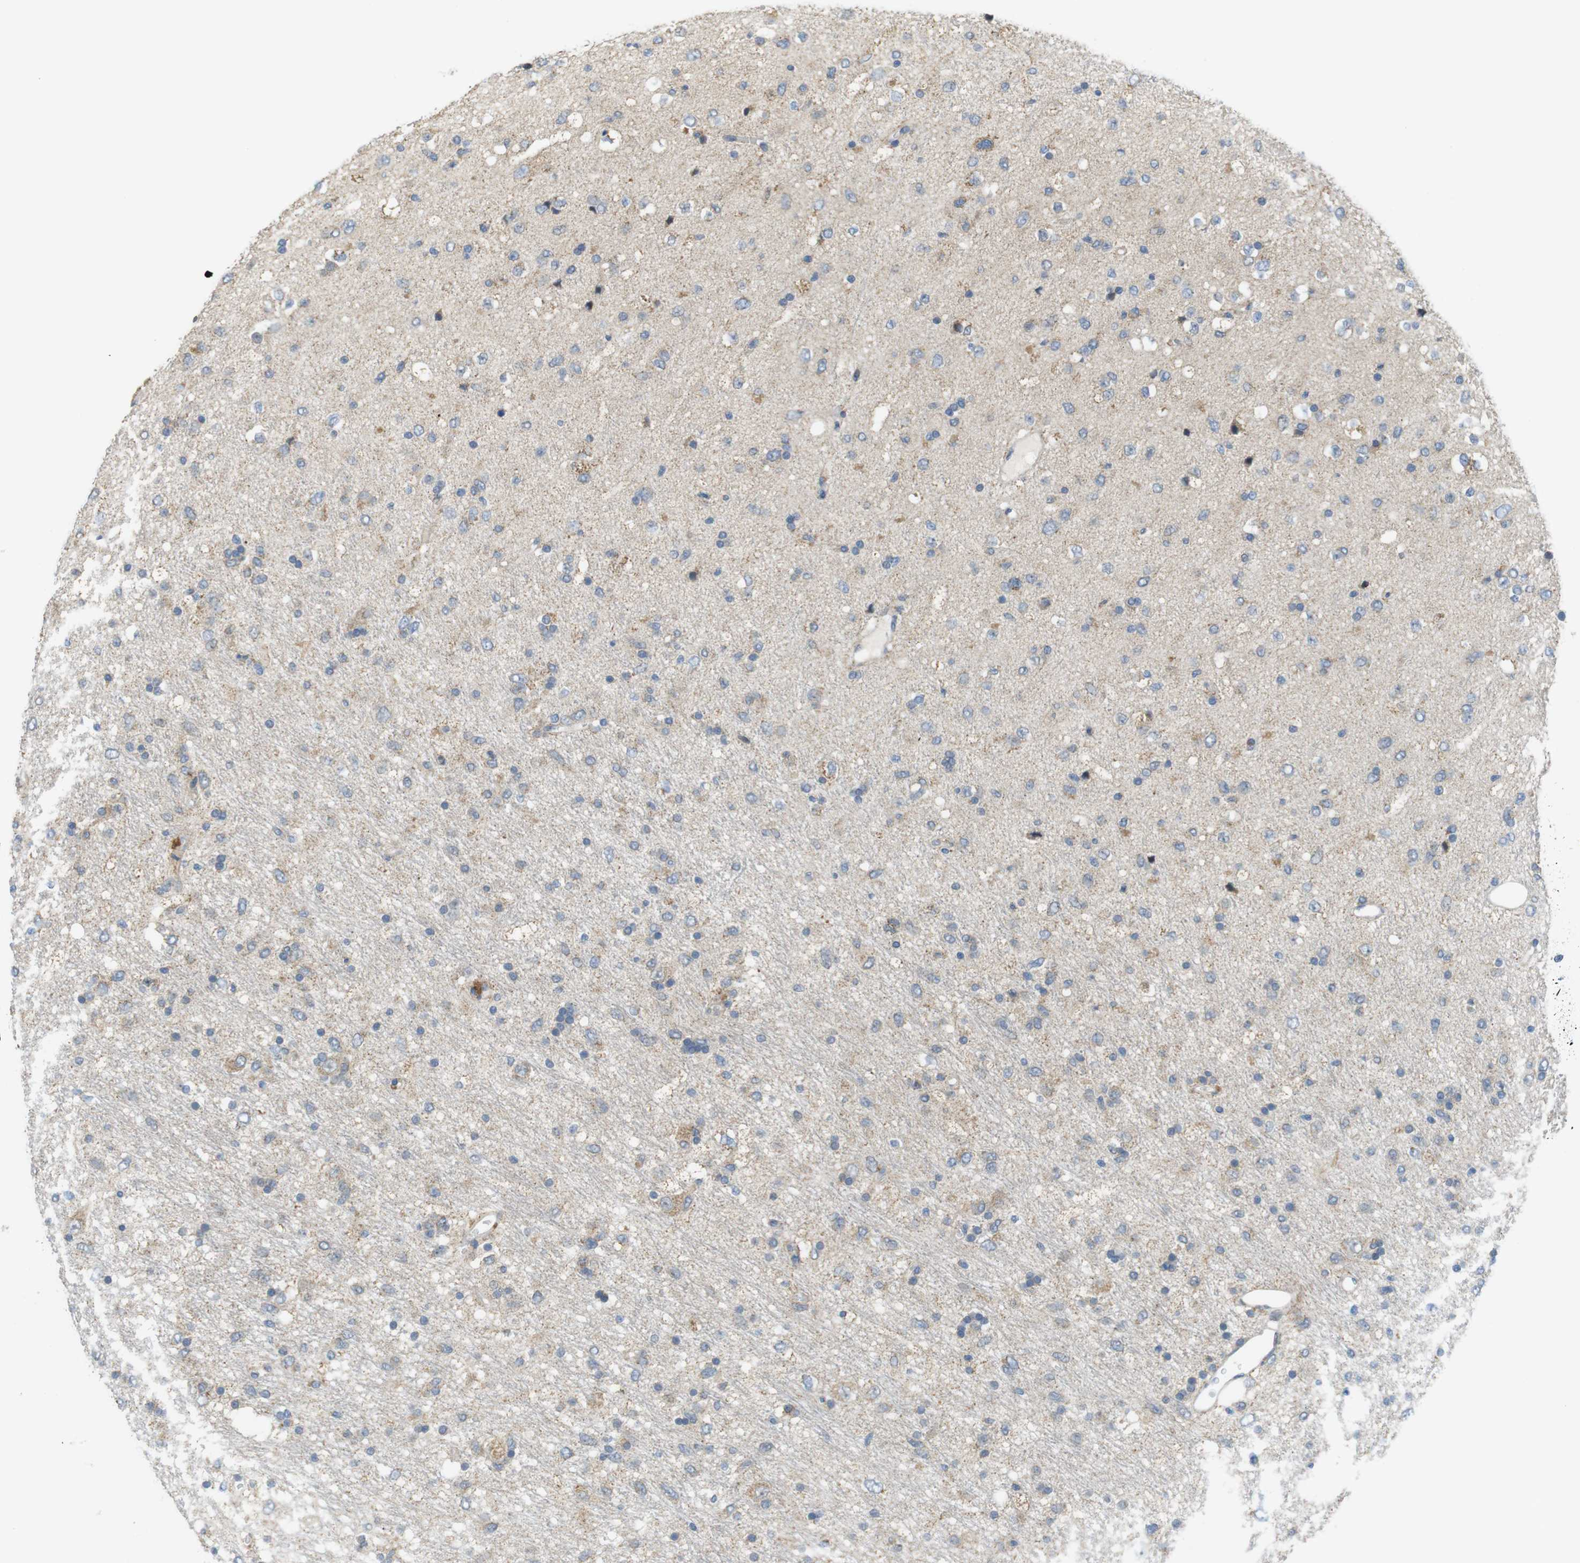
{"staining": {"intensity": "weak", "quantity": "25%-75%", "location": "cytoplasmic/membranous"}, "tissue": "glioma", "cell_type": "Tumor cells", "image_type": "cancer", "snomed": [{"axis": "morphology", "description": "Glioma, malignant, Low grade"}, {"axis": "topography", "description": "Brain"}], "caption": "Protein expression analysis of malignant glioma (low-grade) displays weak cytoplasmic/membranous expression in approximately 25%-75% of tumor cells.", "gene": "MARCHF1", "patient": {"sex": "male", "age": 77}}